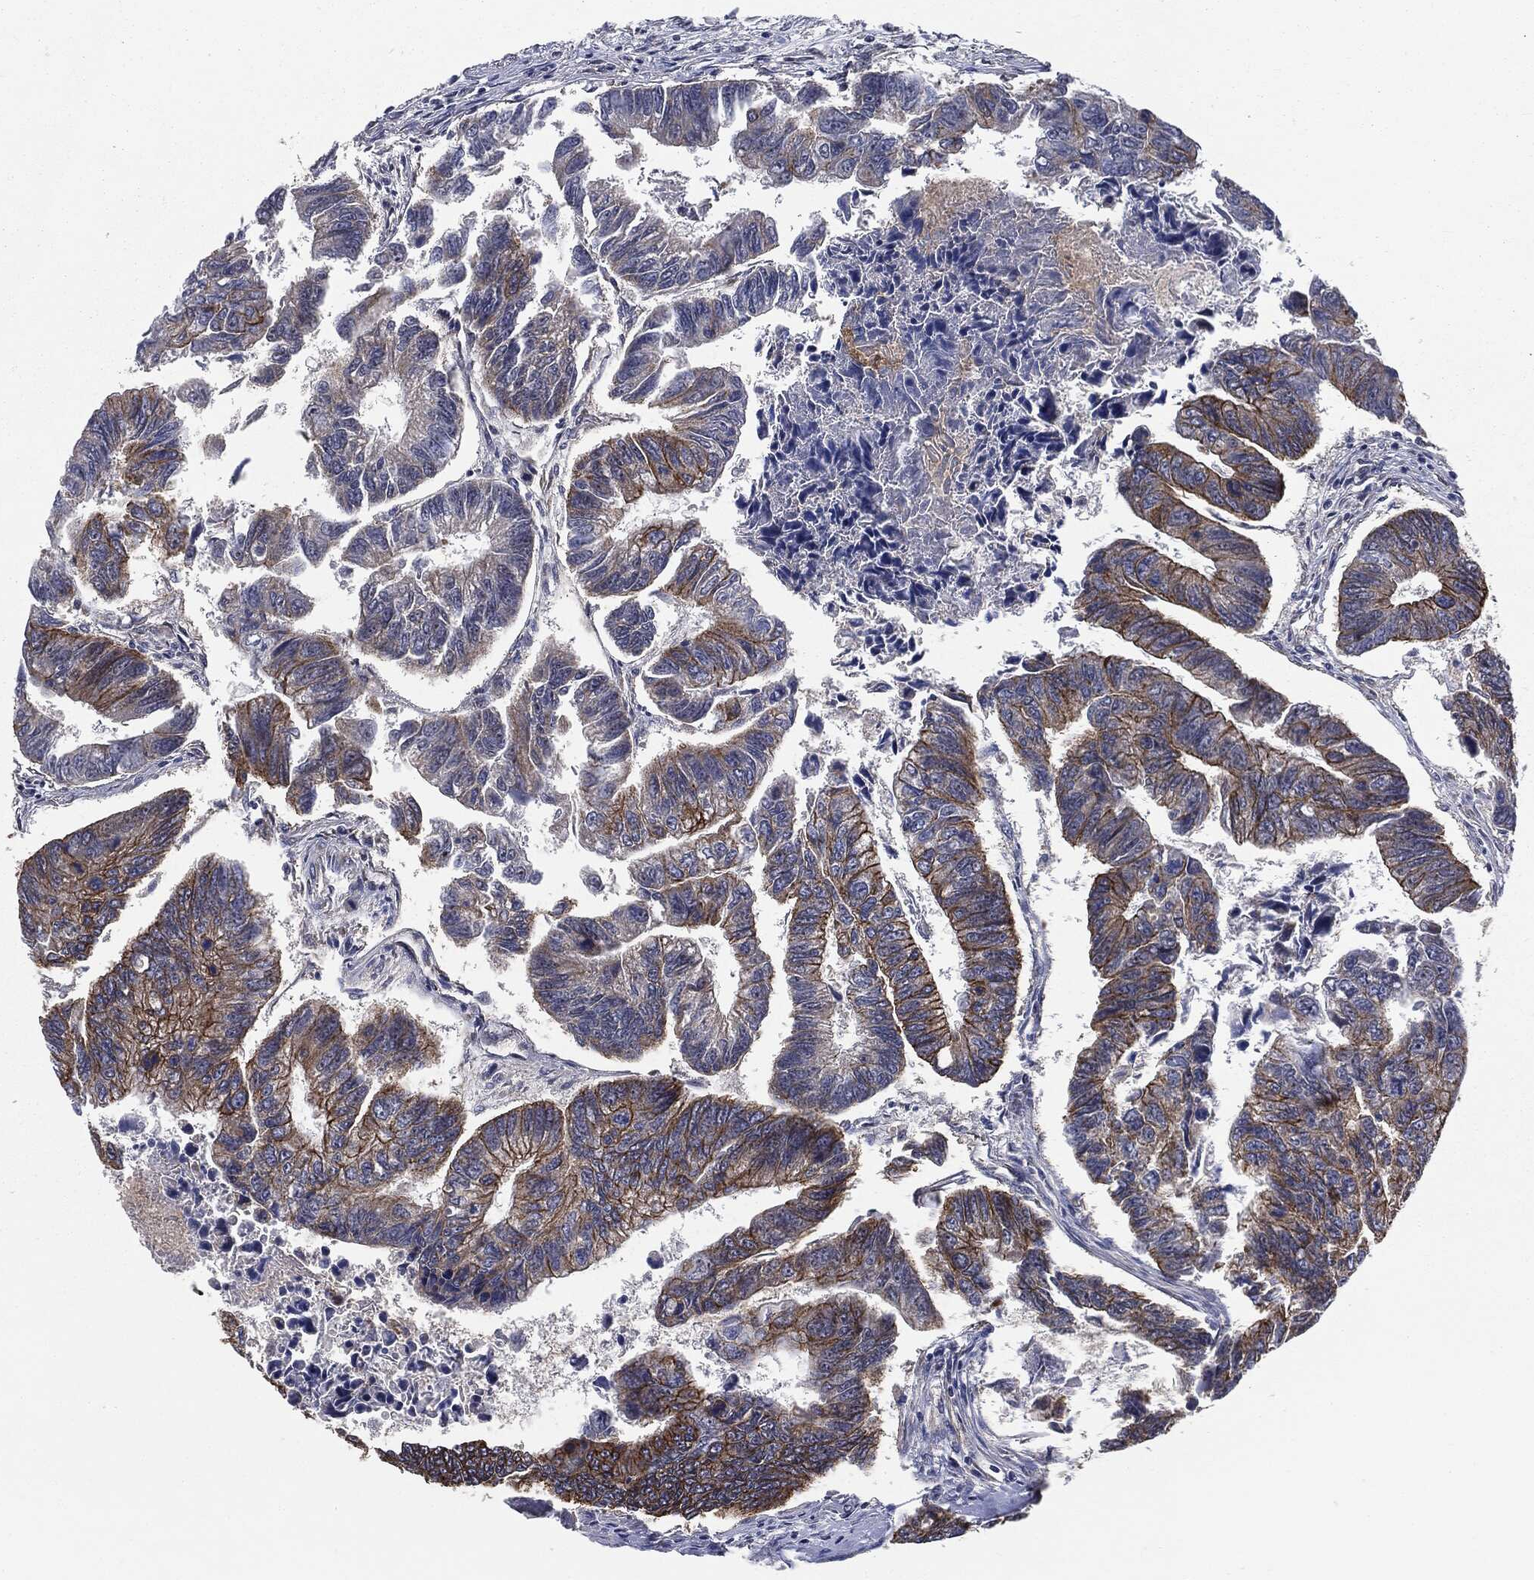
{"staining": {"intensity": "strong", "quantity": "<25%", "location": "cytoplasmic/membranous"}, "tissue": "colorectal cancer", "cell_type": "Tumor cells", "image_type": "cancer", "snomed": [{"axis": "morphology", "description": "Adenocarcinoma, NOS"}, {"axis": "topography", "description": "Colon"}], "caption": "This histopathology image shows immunohistochemistry staining of colorectal cancer (adenocarcinoma), with medium strong cytoplasmic/membranous staining in approximately <25% of tumor cells.", "gene": "TRMT1L", "patient": {"sex": "female", "age": 65}}